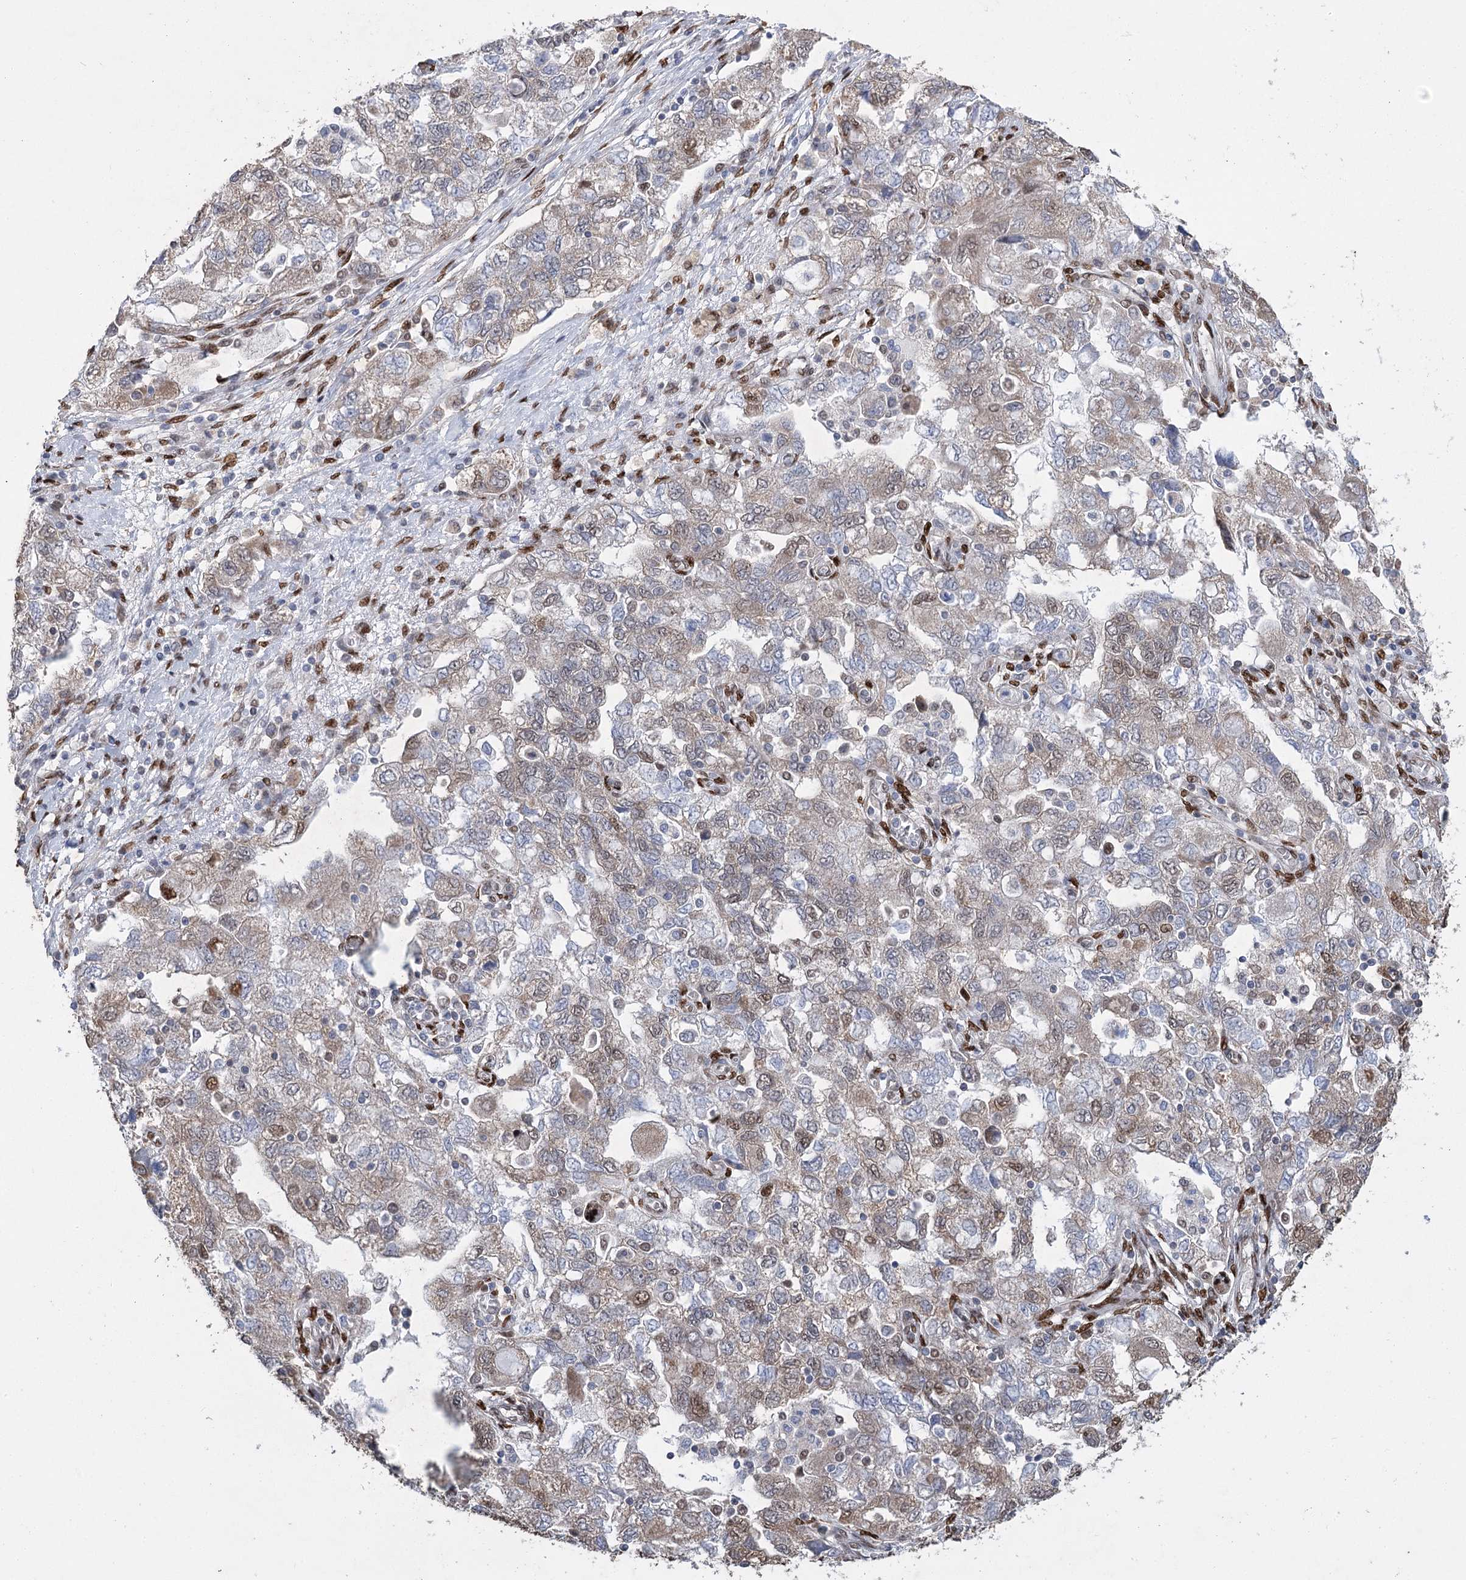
{"staining": {"intensity": "moderate", "quantity": "25%-75%", "location": "cytoplasmic/membranous,nuclear"}, "tissue": "ovarian cancer", "cell_type": "Tumor cells", "image_type": "cancer", "snomed": [{"axis": "morphology", "description": "Carcinoma, NOS"}, {"axis": "morphology", "description": "Cystadenocarcinoma, serous, NOS"}, {"axis": "topography", "description": "Ovary"}], "caption": "Protein staining of ovarian cancer tissue demonstrates moderate cytoplasmic/membranous and nuclear staining in approximately 25%-75% of tumor cells.", "gene": "NFU1", "patient": {"sex": "female", "age": 69}}